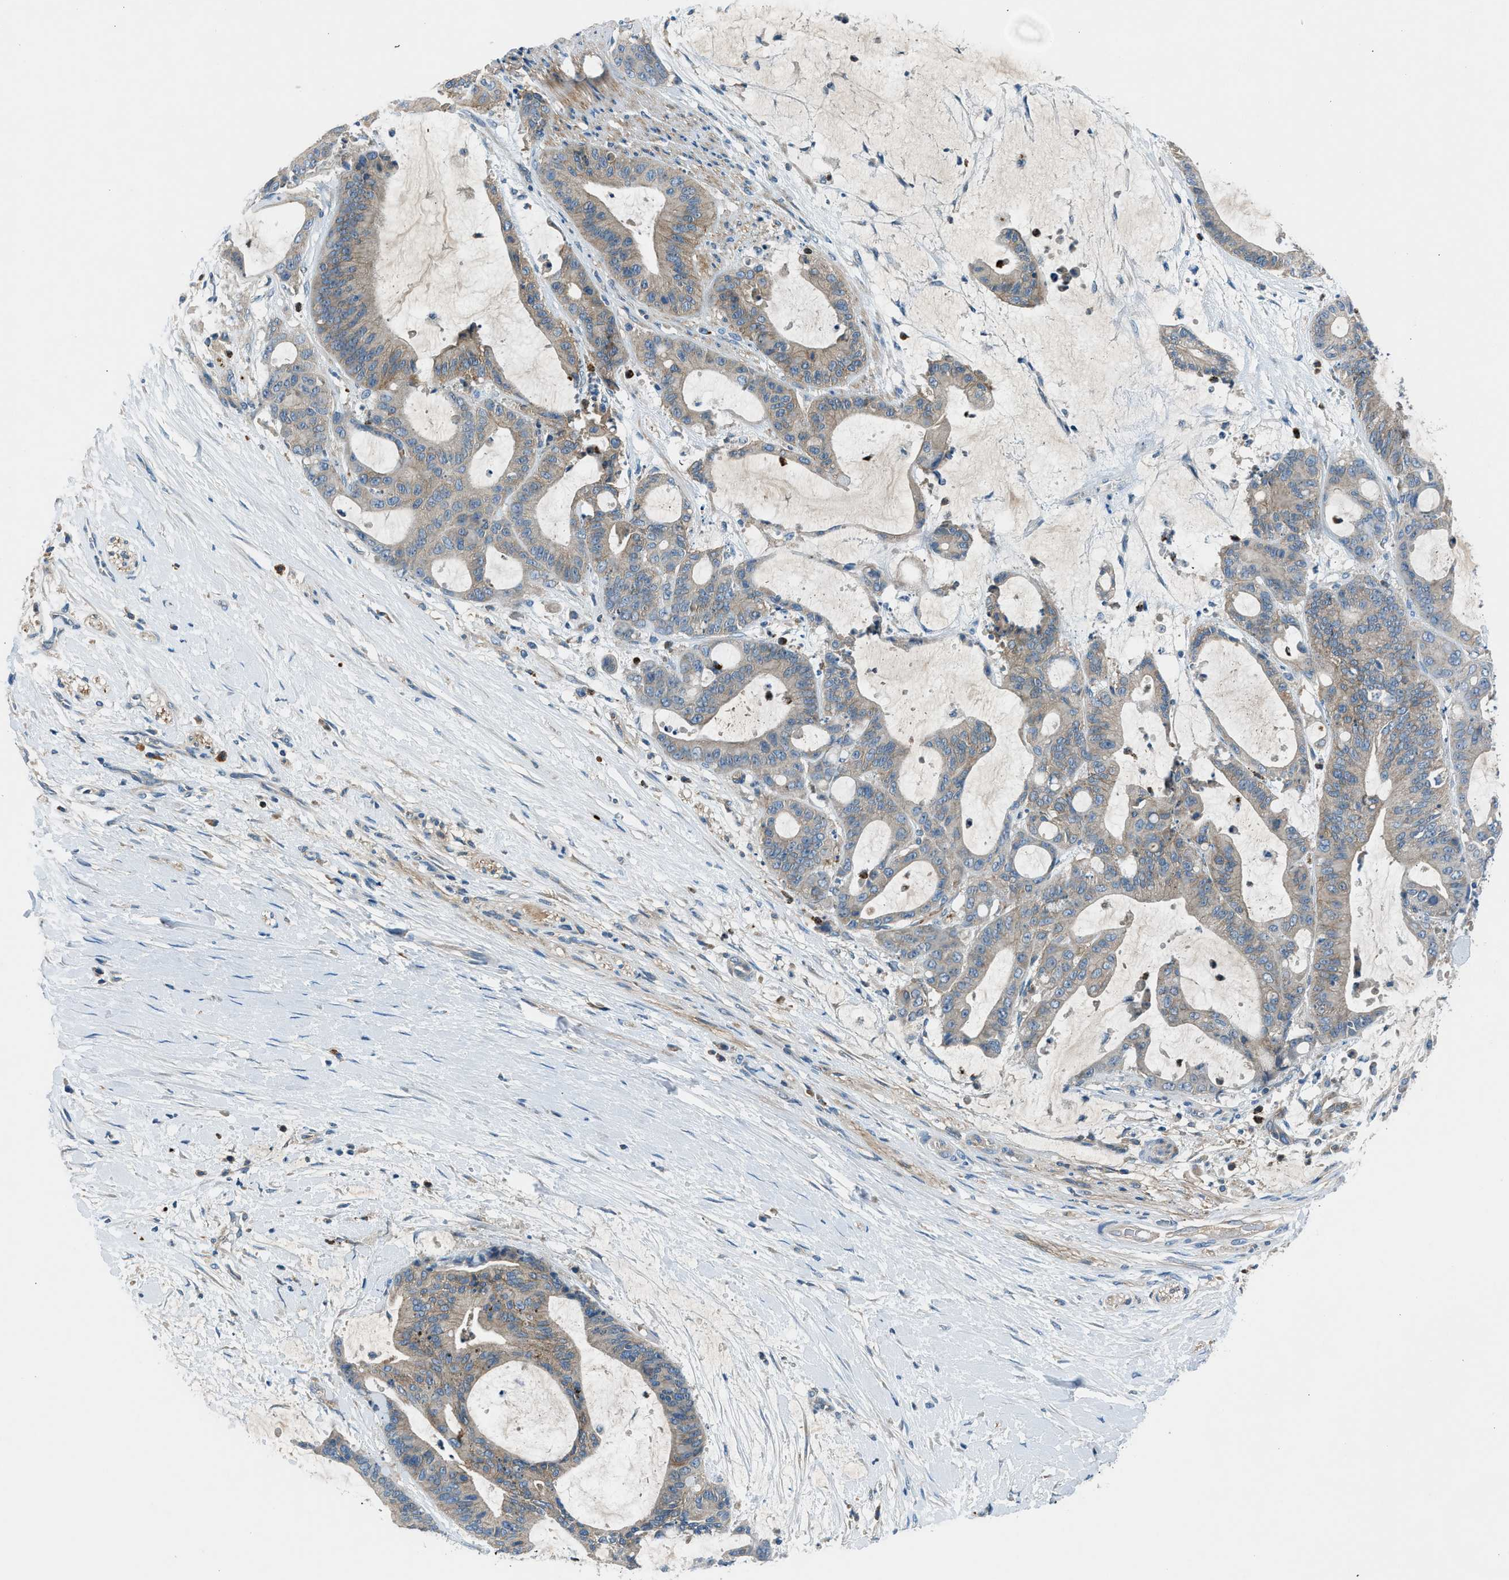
{"staining": {"intensity": "weak", "quantity": ">75%", "location": "cytoplasmic/membranous"}, "tissue": "liver cancer", "cell_type": "Tumor cells", "image_type": "cancer", "snomed": [{"axis": "morphology", "description": "Cholangiocarcinoma"}, {"axis": "topography", "description": "Liver"}], "caption": "Liver cancer stained for a protein (brown) exhibits weak cytoplasmic/membranous positive expression in about >75% of tumor cells.", "gene": "BMP1", "patient": {"sex": "female", "age": 73}}